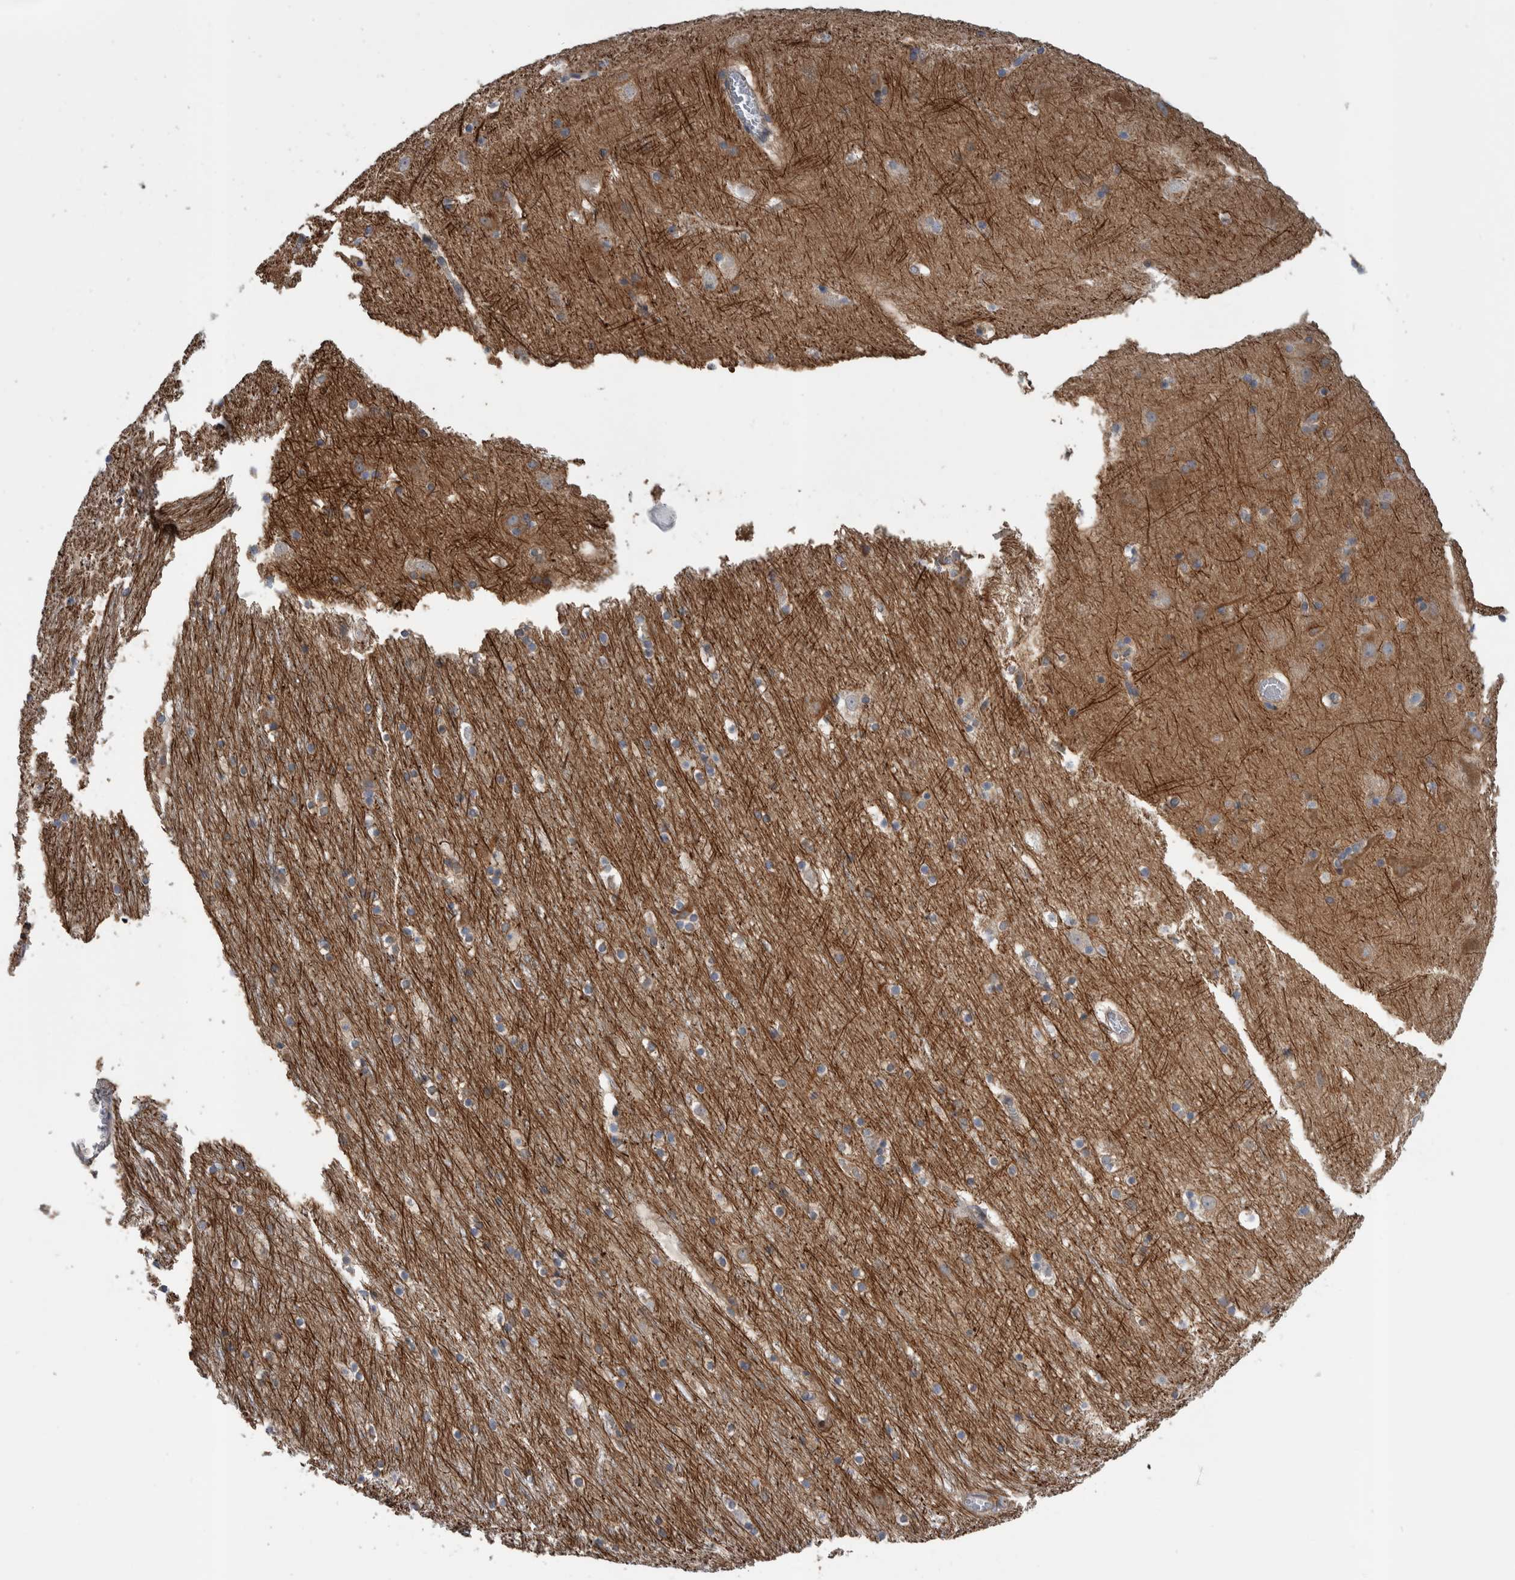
{"staining": {"intensity": "weak", "quantity": ">75%", "location": "cytoplasmic/membranous"}, "tissue": "cerebral cortex", "cell_type": "Endothelial cells", "image_type": "normal", "snomed": [{"axis": "morphology", "description": "Normal tissue, NOS"}, {"axis": "topography", "description": "Cerebral cortex"}], "caption": "Protein analysis of unremarkable cerebral cortex exhibits weak cytoplasmic/membranous staining in about >75% of endothelial cells. Immunohistochemistry stains the protein in brown and the nuclei are stained blue.", "gene": "SDCBP", "patient": {"sex": "male", "age": 45}}